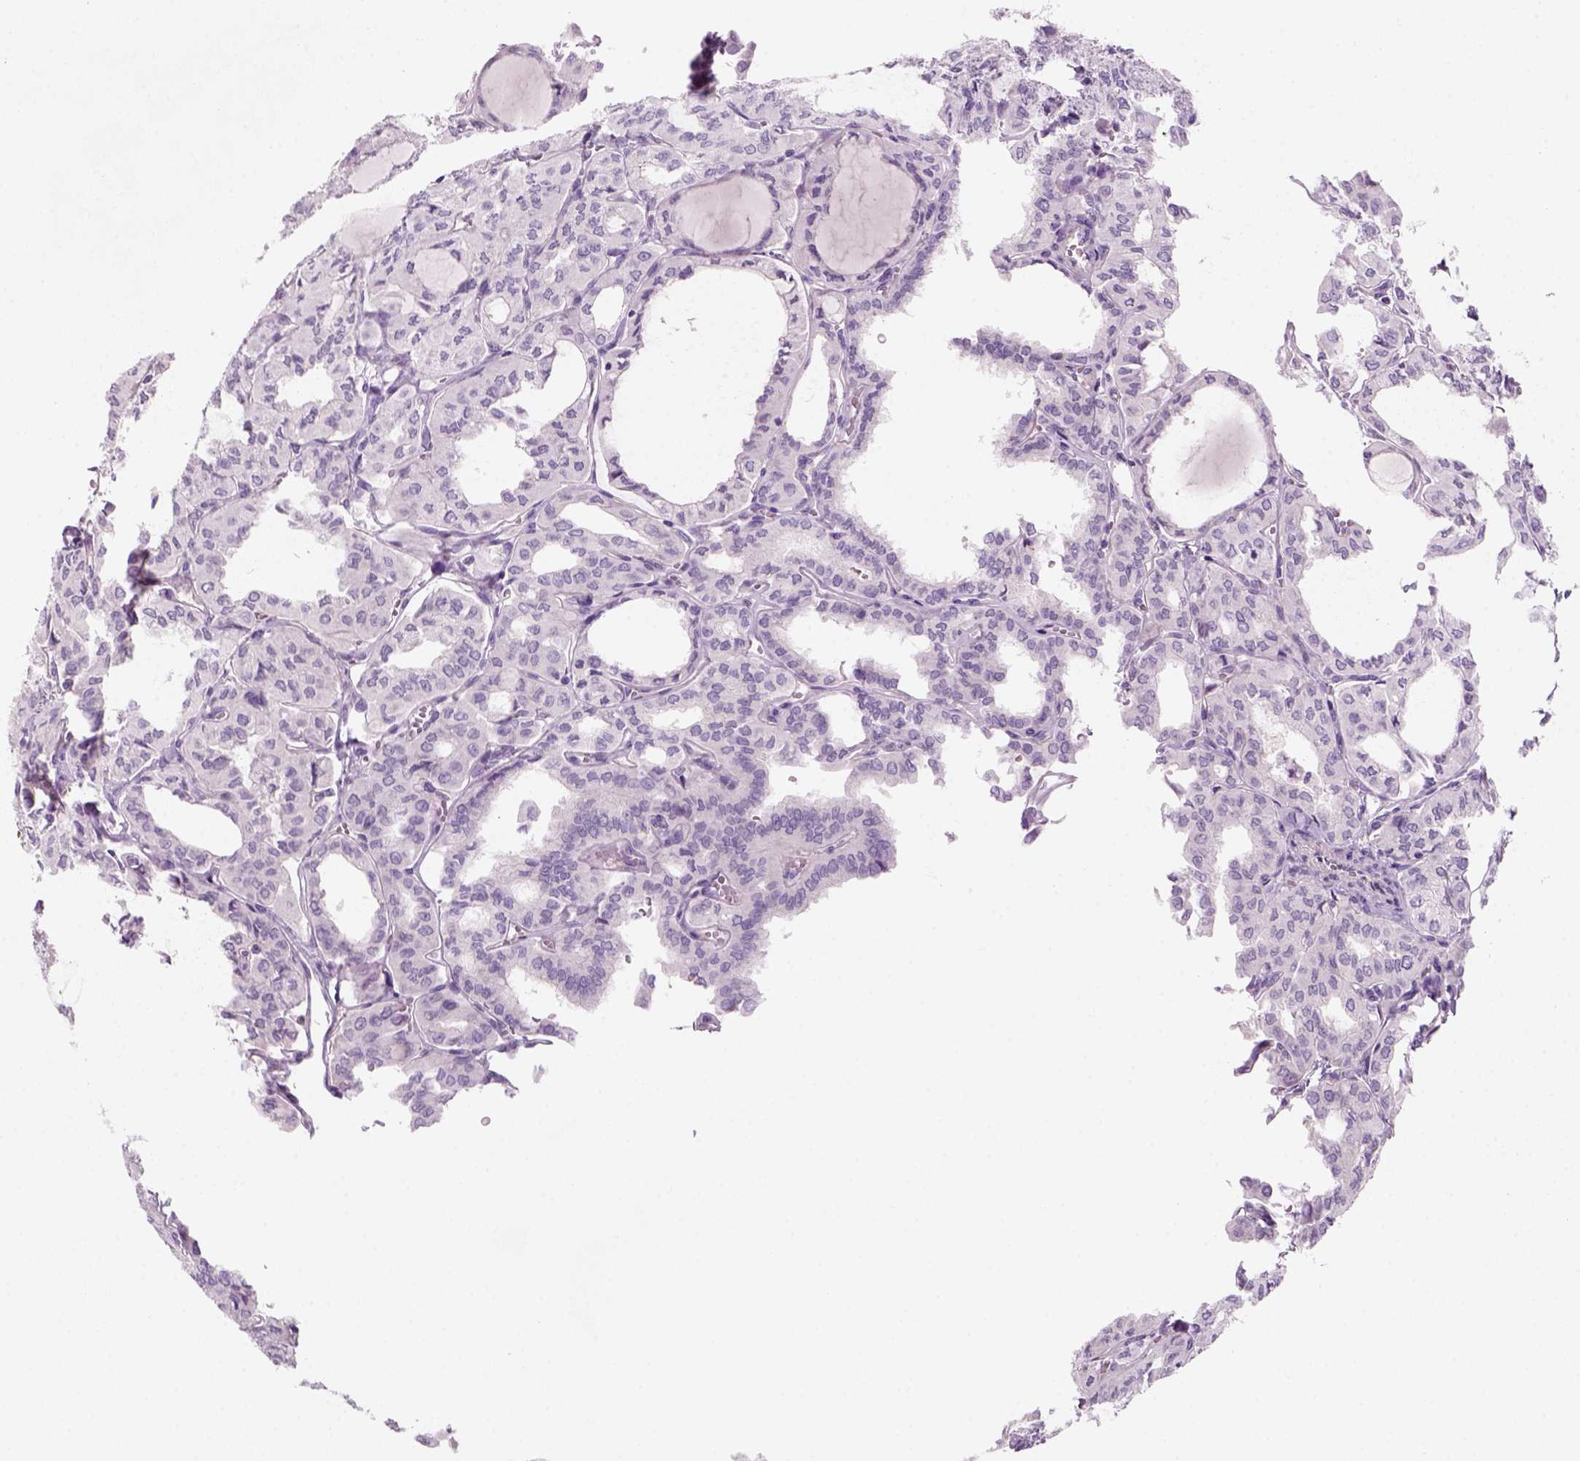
{"staining": {"intensity": "negative", "quantity": "none", "location": "none"}, "tissue": "thyroid cancer", "cell_type": "Tumor cells", "image_type": "cancer", "snomed": [{"axis": "morphology", "description": "Papillary adenocarcinoma, NOS"}, {"axis": "topography", "description": "Thyroid gland"}], "caption": "Immunohistochemical staining of papillary adenocarcinoma (thyroid) exhibits no significant expression in tumor cells.", "gene": "KRT25", "patient": {"sex": "male", "age": 20}}